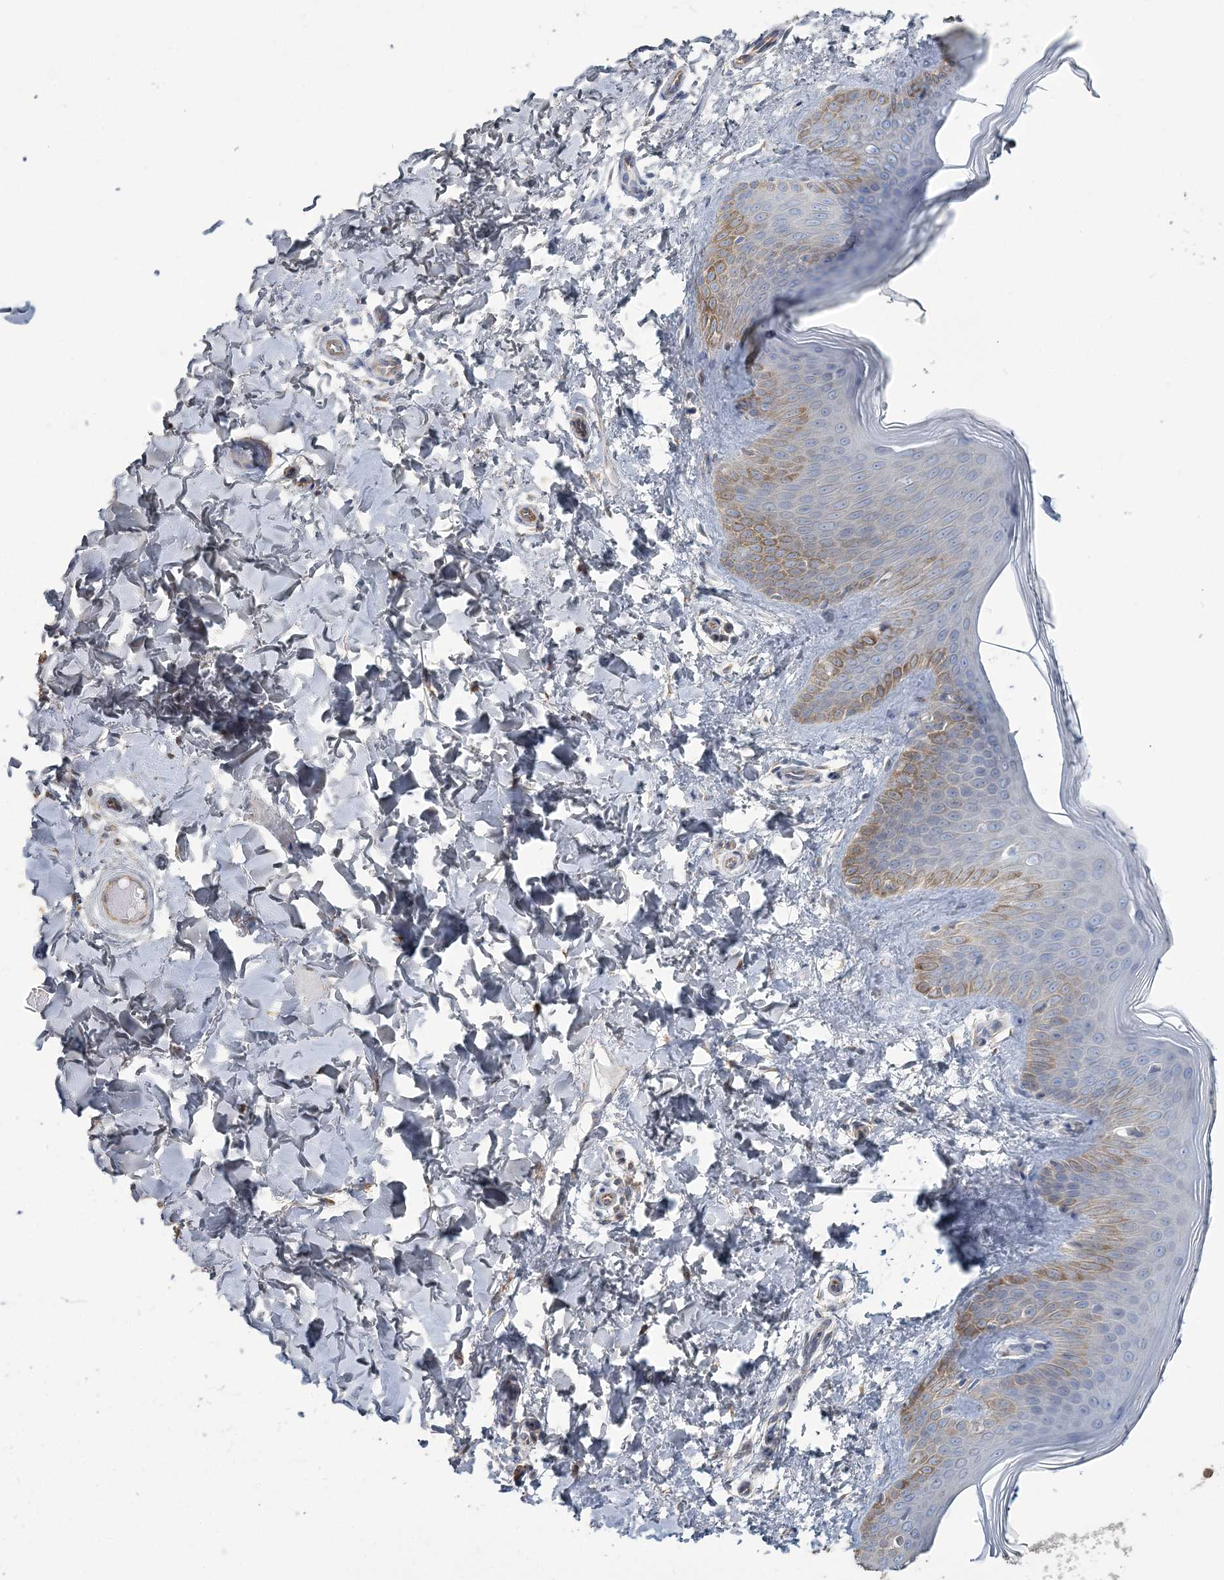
{"staining": {"intensity": "weak", "quantity": "25%-75%", "location": "cytoplasmic/membranous"}, "tissue": "skin", "cell_type": "Fibroblasts", "image_type": "normal", "snomed": [{"axis": "morphology", "description": "Normal tissue, NOS"}, {"axis": "topography", "description": "Skin"}], "caption": "Unremarkable skin demonstrates weak cytoplasmic/membranous expression in approximately 25%-75% of fibroblasts, visualized by immunohistochemistry.", "gene": "CMBL", "patient": {"sex": "male", "age": 36}}